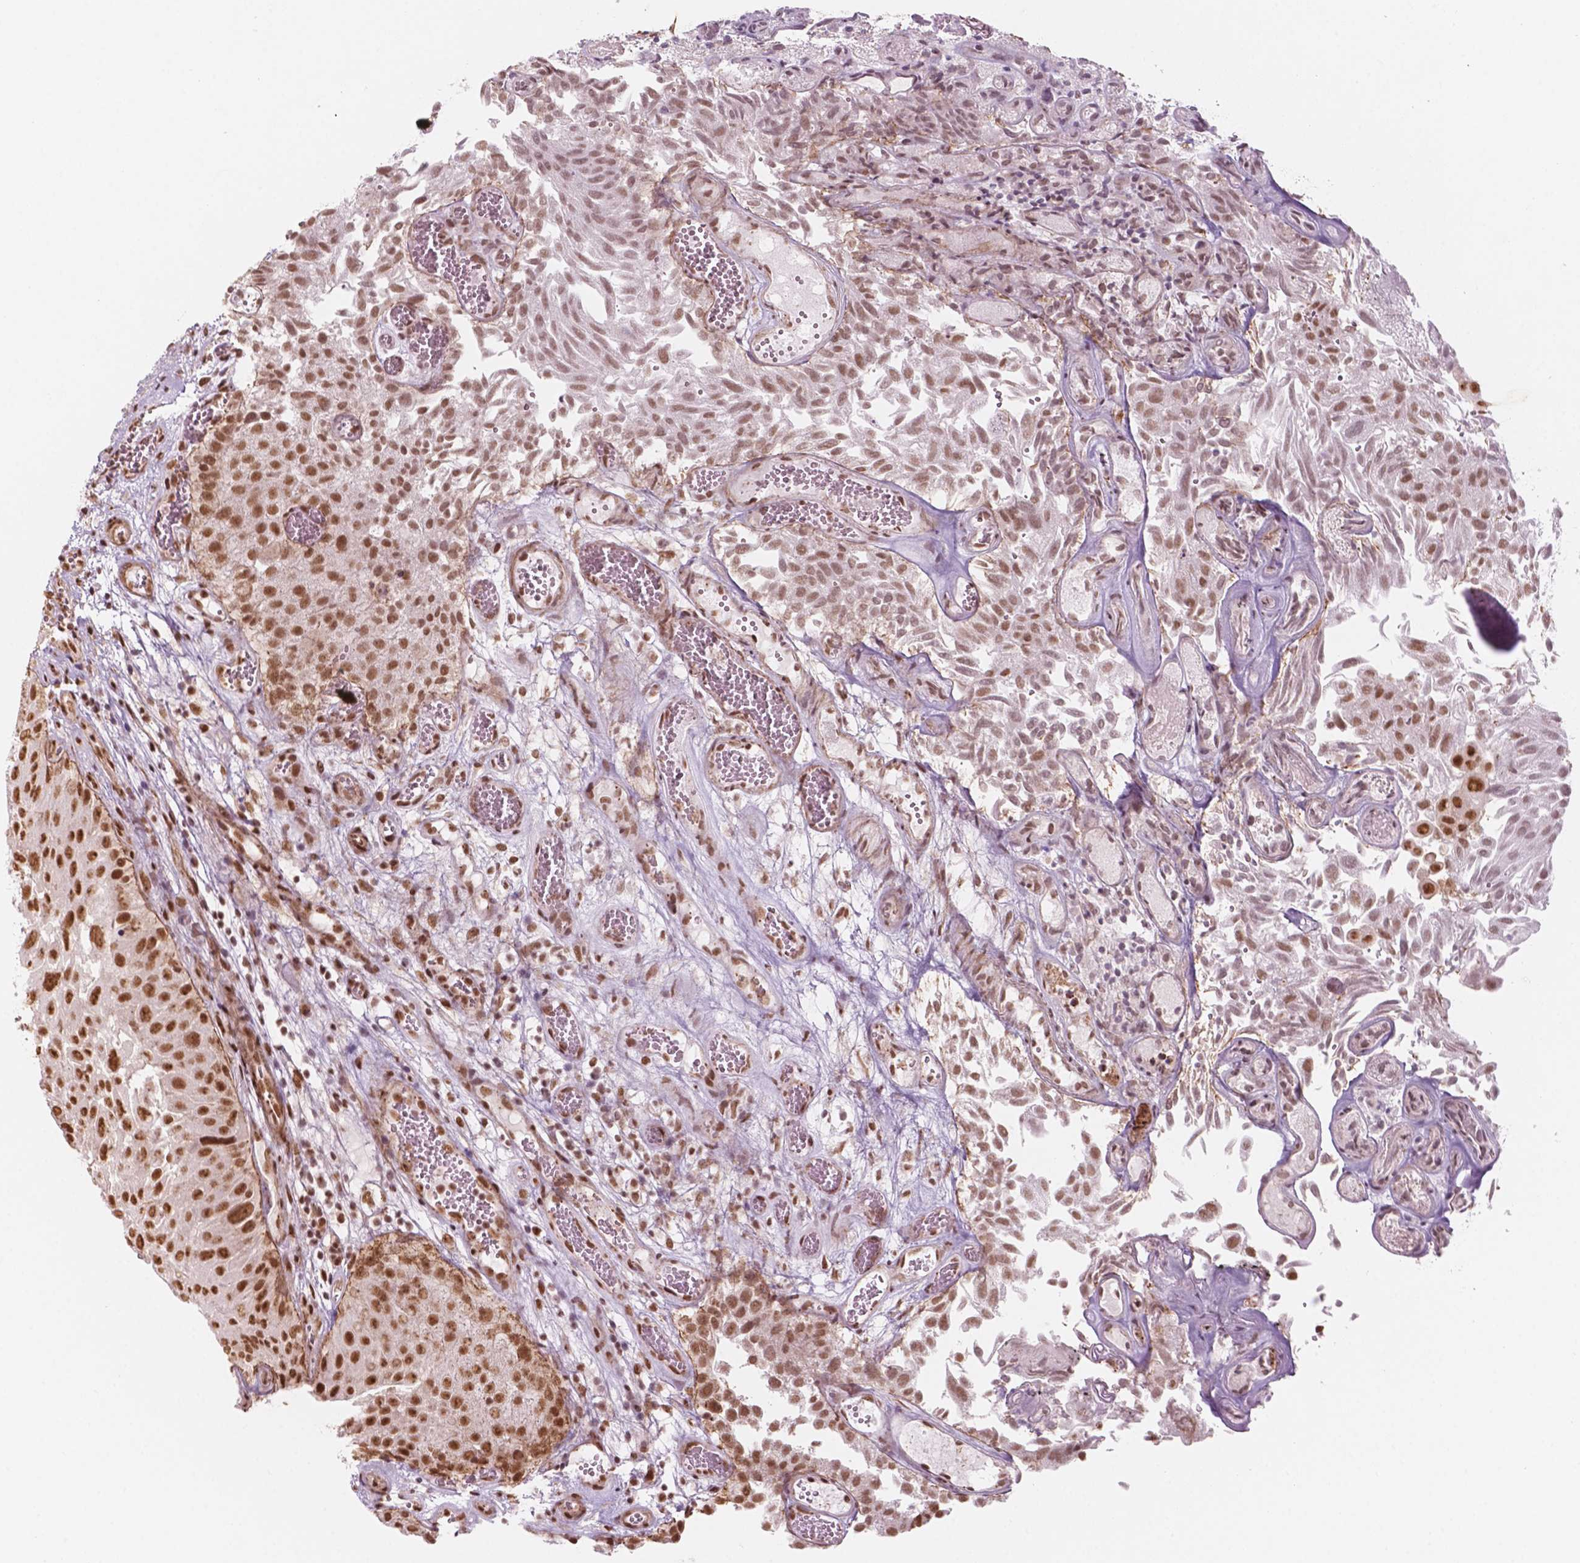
{"staining": {"intensity": "moderate", "quantity": ">75%", "location": "nuclear"}, "tissue": "urothelial cancer", "cell_type": "Tumor cells", "image_type": "cancer", "snomed": [{"axis": "morphology", "description": "Urothelial carcinoma, Low grade"}, {"axis": "topography", "description": "Urinary bladder"}], "caption": "Moderate nuclear expression for a protein is identified in approximately >75% of tumor cells of urothelial cancer using immunohistochemistry.", "gene": "GTF3C5", "patient": {"sex": "male", "age": 72}}